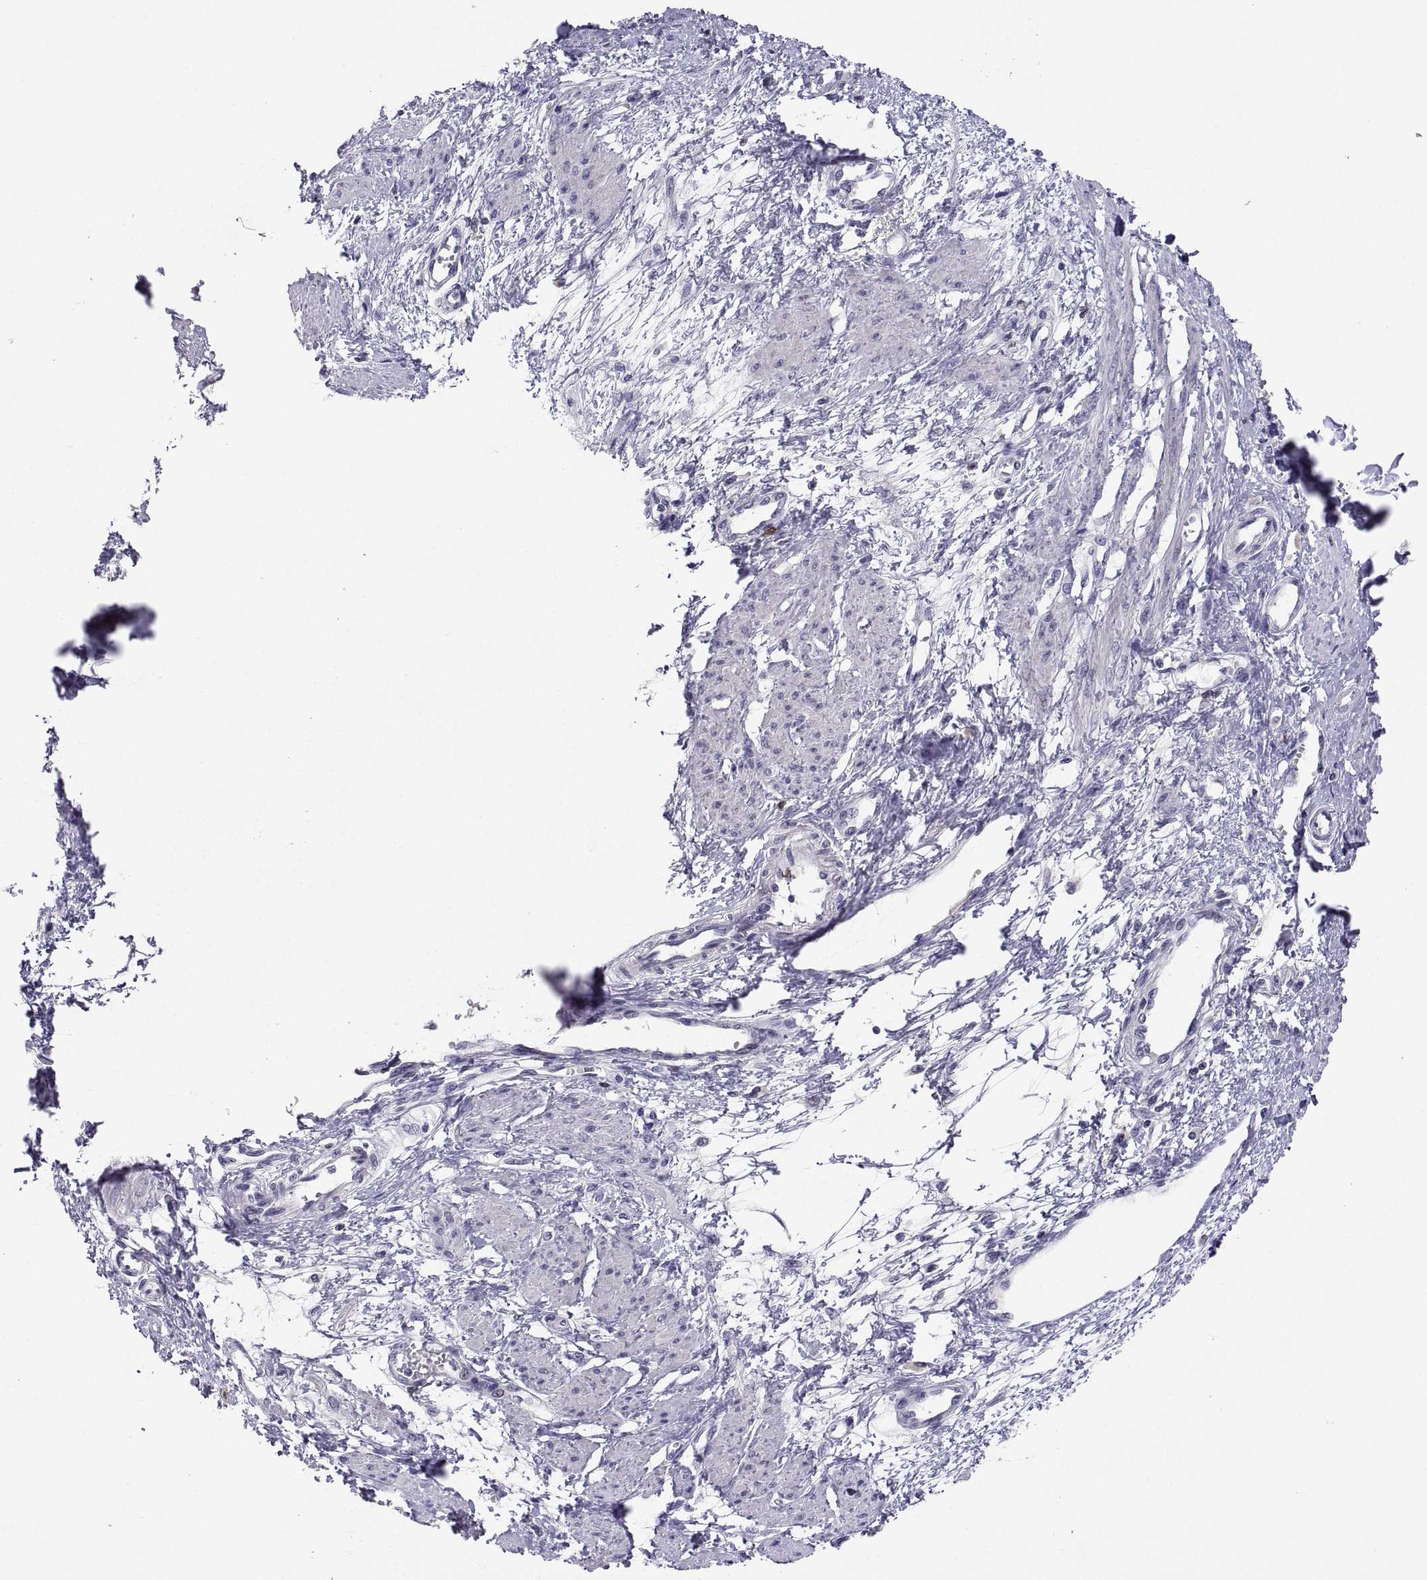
{"staining": {"intensity": "negative", "quantity": "none", "location": "none"}, "tissue": "smooth muscle", "cell_type": "Smooth muscle cells", "image_type": "normal", "snomed": [{"axis": "morphology", "description": "Normal tissue, NOS"}, {"axis": "topography", "description": "Smooth muscle"}, {"axis": "topography", "description": "Uterus"}], "caption": "High power microscopy histopathology image of an immunohistochemistry (IHC) image of unremarkable smooth muscle, revealing no significant expression in smooth muscle cells.", "gene": "MS4A1", "patient": {"sex": "female", "age": 39}}